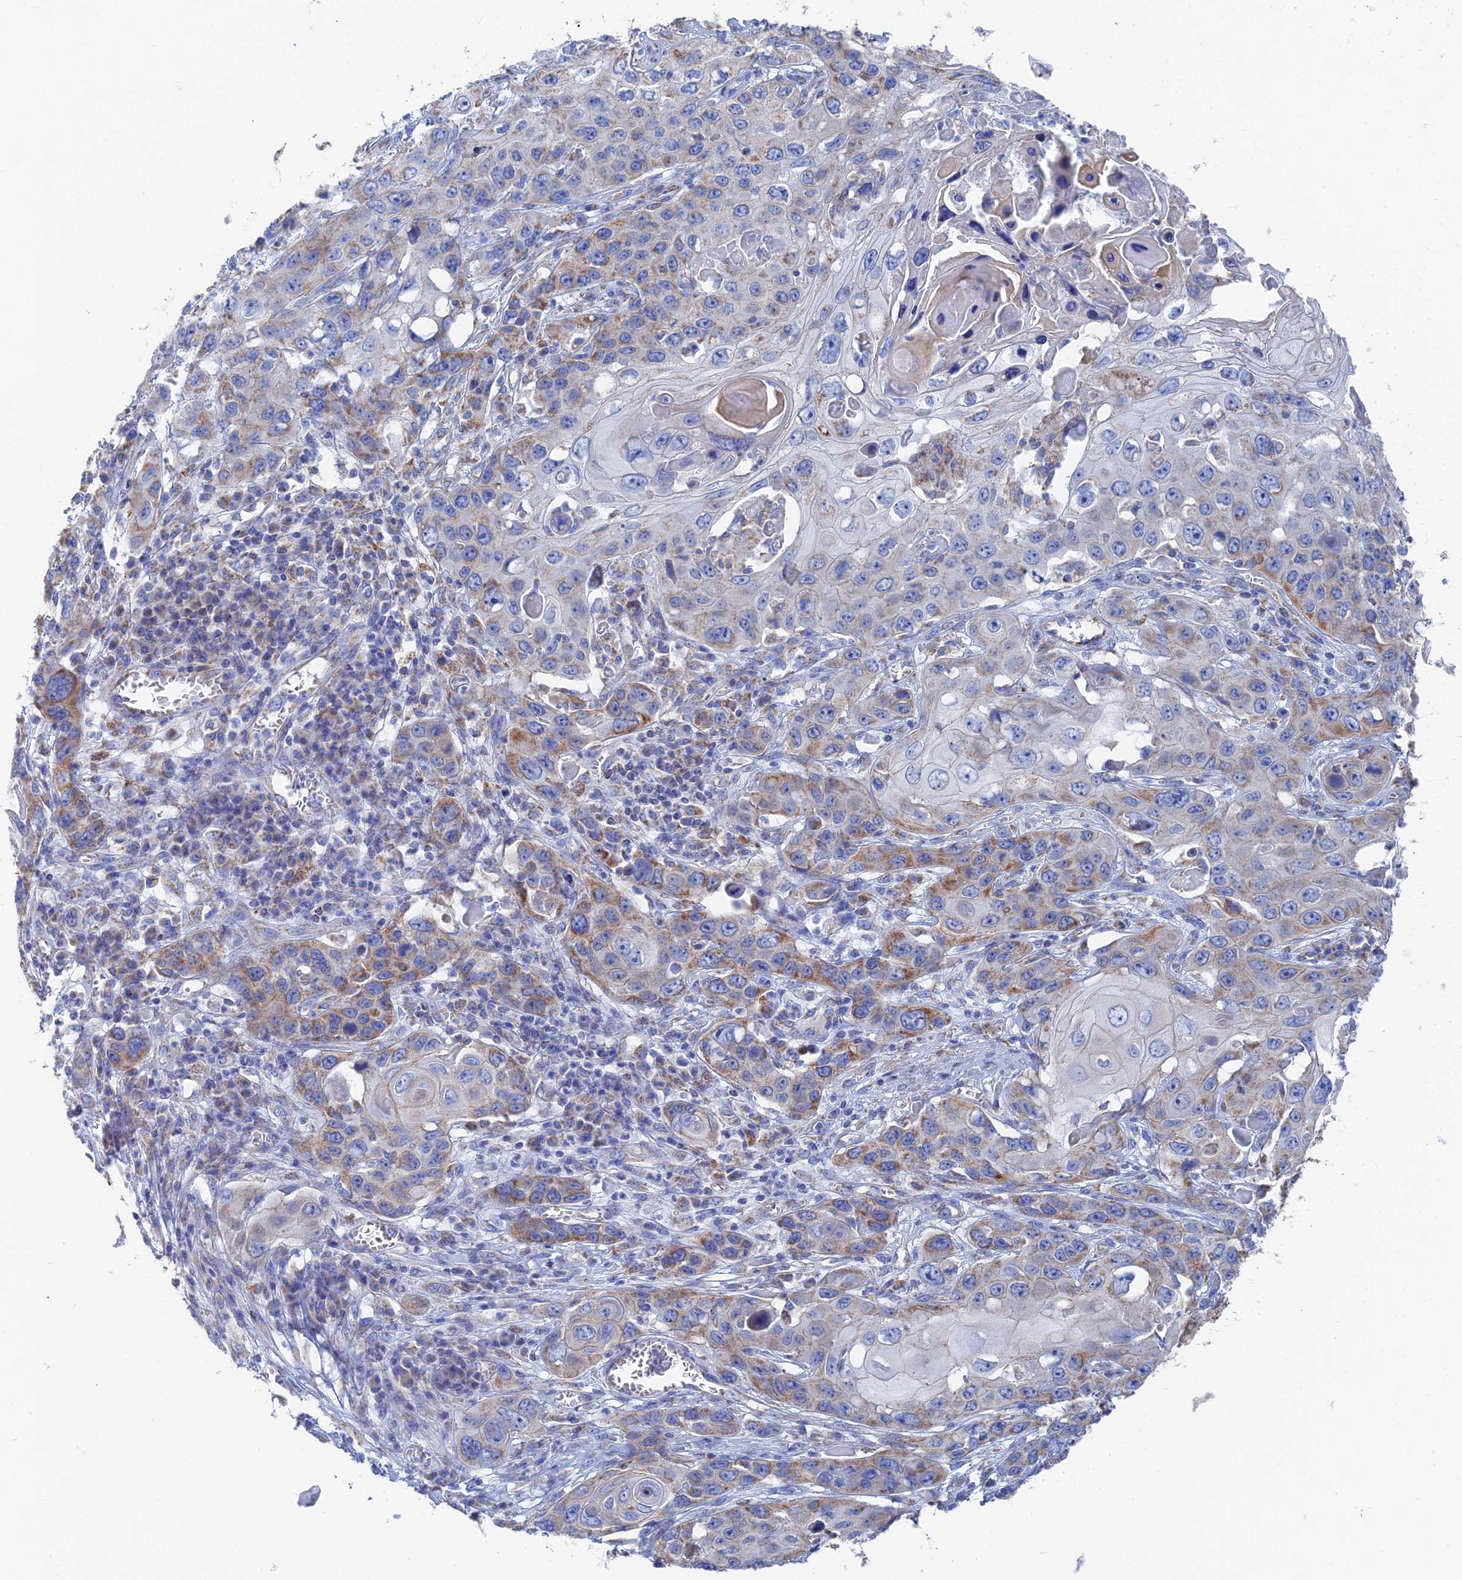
{"staining": {"intensity": "moderate", "quantity": "<25%", "location": "cytoplasmic/membranous"}, "tissue": "skin cancer", "cell_type": "Tumor cells", "image_type": "cancer", "snomed": [{"axis": "morphology", "description": "Squamous cell carcinoma, NOS"}, {"axis": "topography", "description": "Skin"}], "caption": "Tumor cells display moderate cytoplasmic/membranous positivity in about <25% of cells in skin squamous cell carcinoma.", "gene": "IFT80", "patient": {"sex": "male", "age": 55}}